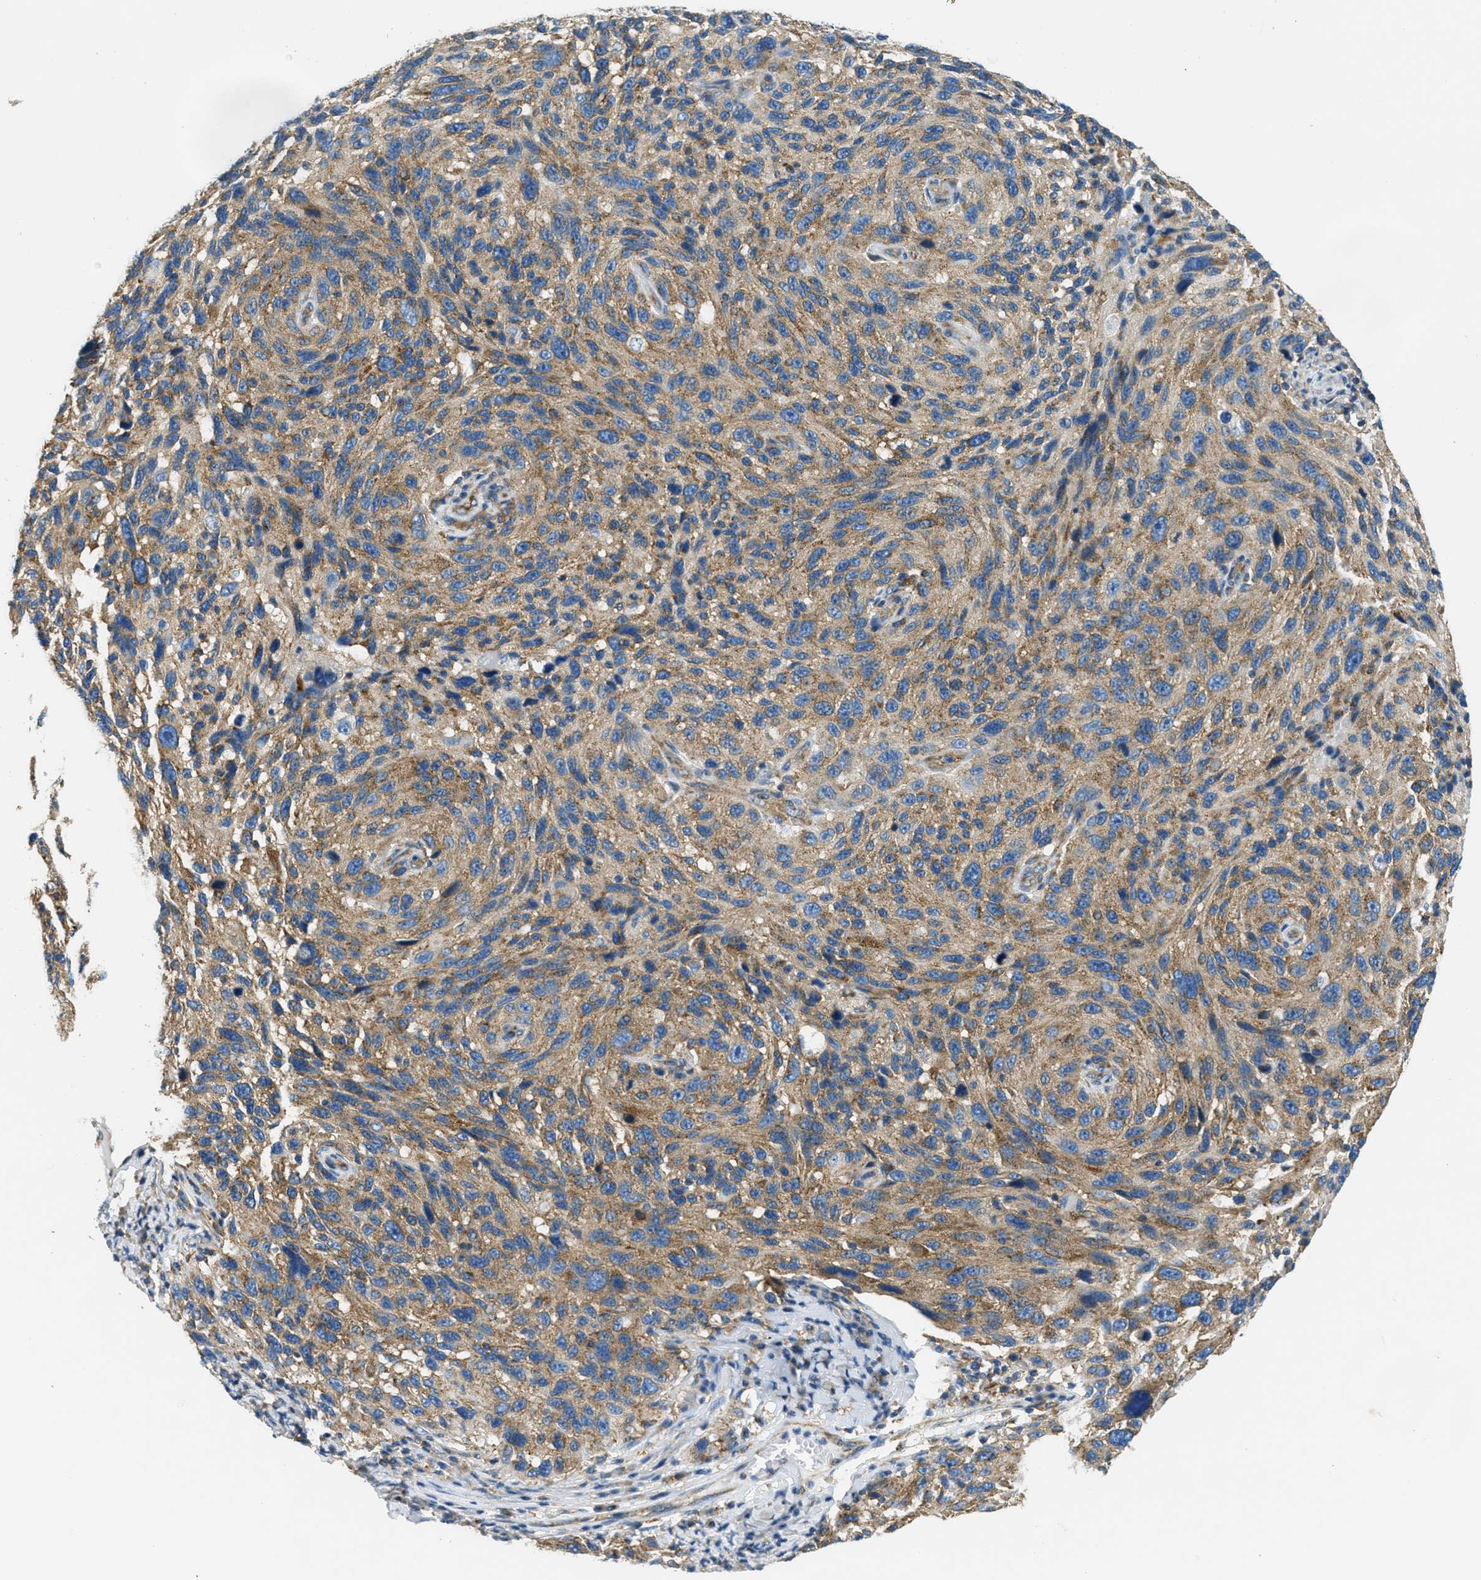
{"staining": {"intensity": "moderate", "quantity": ">75%", "location": "cytoplasmic/membranous"}, "tissue": "melanoma", "cell_type": "Tumor cells", "image_type": "cancer", "snomed": [{"axis": "morphology", "description": "Malignant melanoma, NOS"}, {"axis": "topography", "description": "Skin"}], "caption": "A high-resolution histopathology image shows IHC staining of melanoma, which demonstrates moderate cytoplasmic/membranous expression in about >75% of tumor cells.", "gene": "AP2B1", "patient": {"sex": "male", "age": 53}}